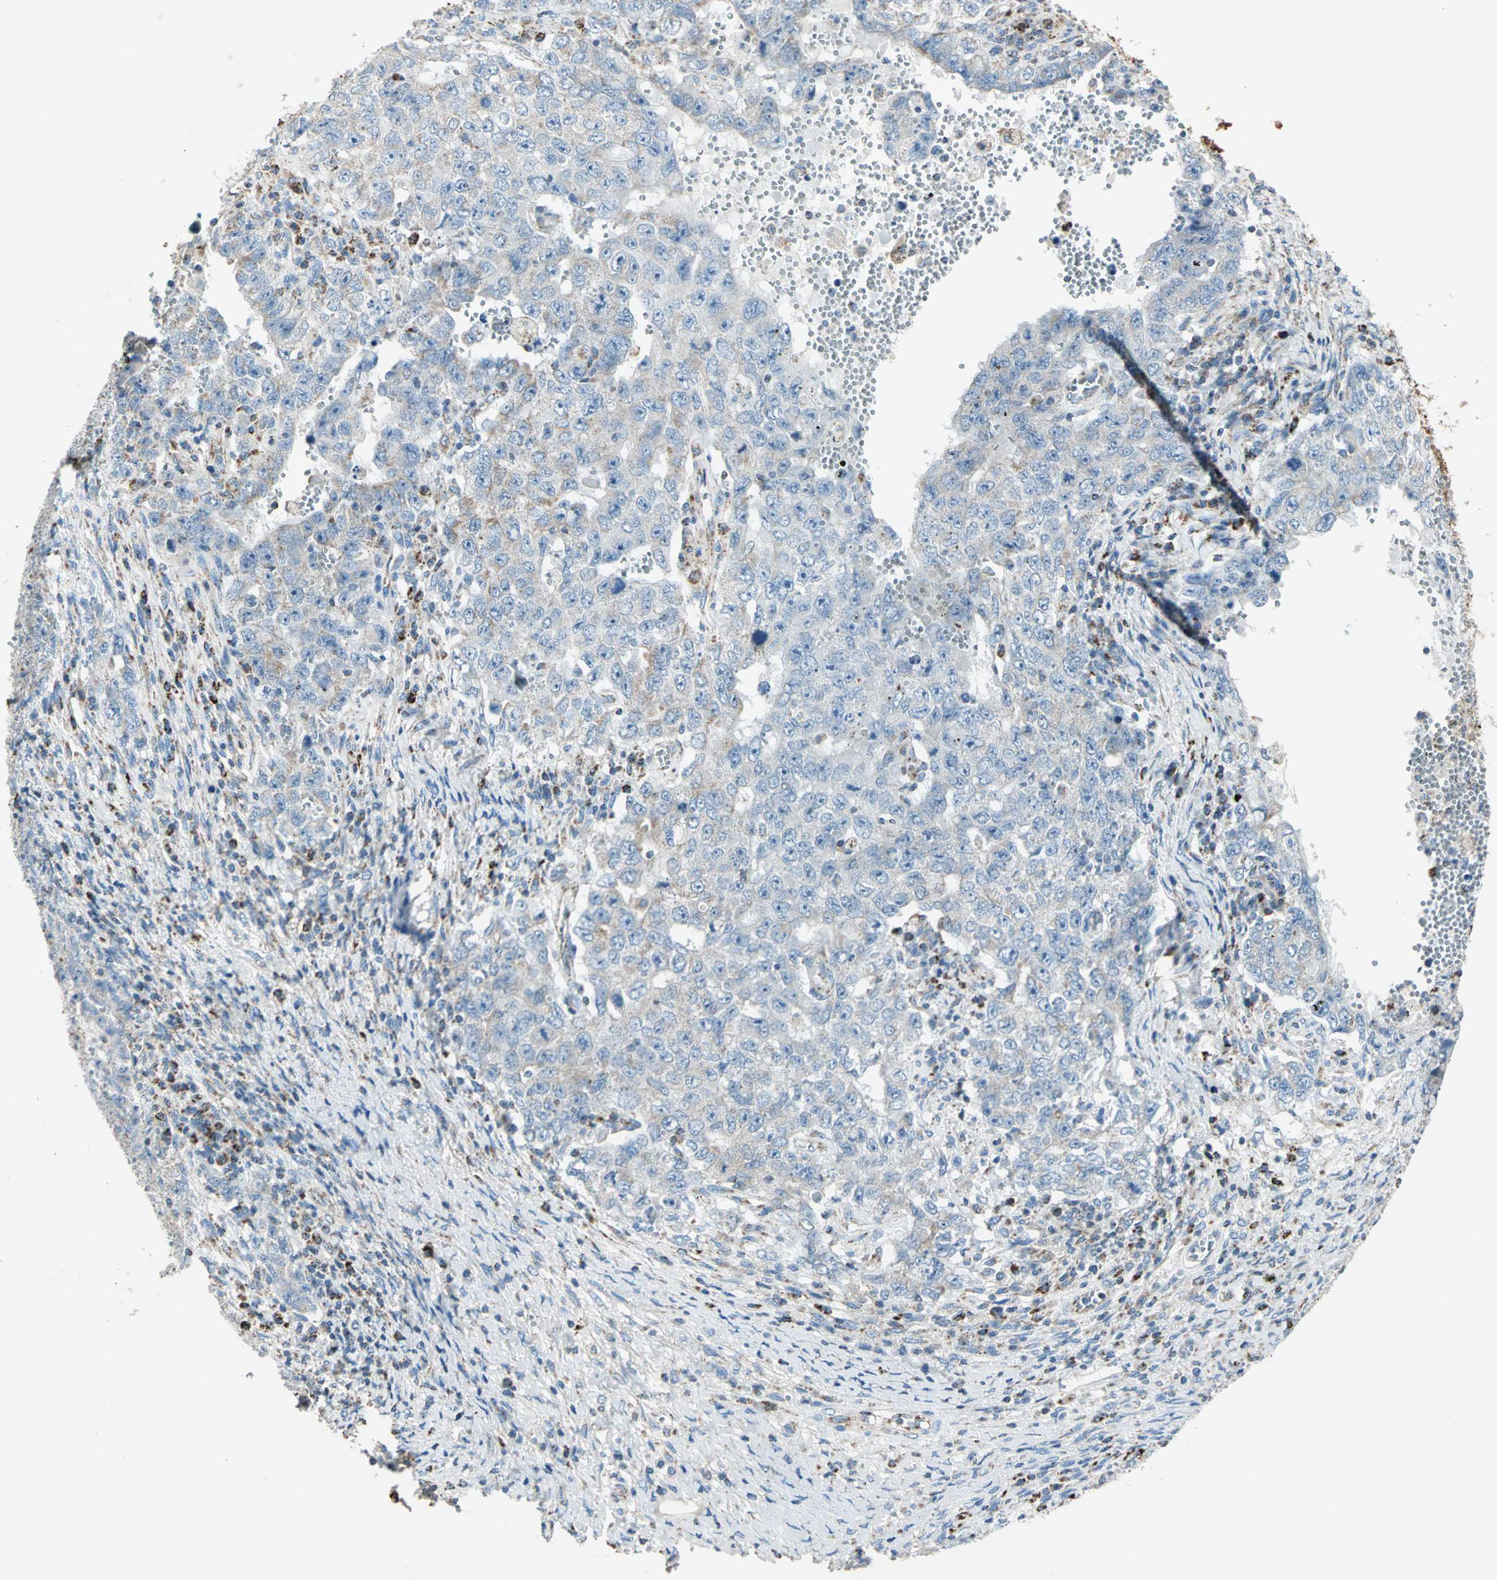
{"staining": {"intensity": "weak", "quantity": "<25%", "location": "cytoplasmic/membranous"}, "tissue": "testis cancer", "cell_type": "Tumor cells", "image_type": "cancer", "snomed": [{"axis": "morphology", "description": "Carcinoma, Embryonal, NOS"}, {"axis": "topography", "description": "Testis"}], "caption": "Tumor cells are negative for protein expression in human testis embryonal carcinoma. (DAB immunohistochemistry (IHC) visualized using brightfield microscopy, high magnification).", "gene": "ACADM", "patient": {"sex": "male", "age": 26}}